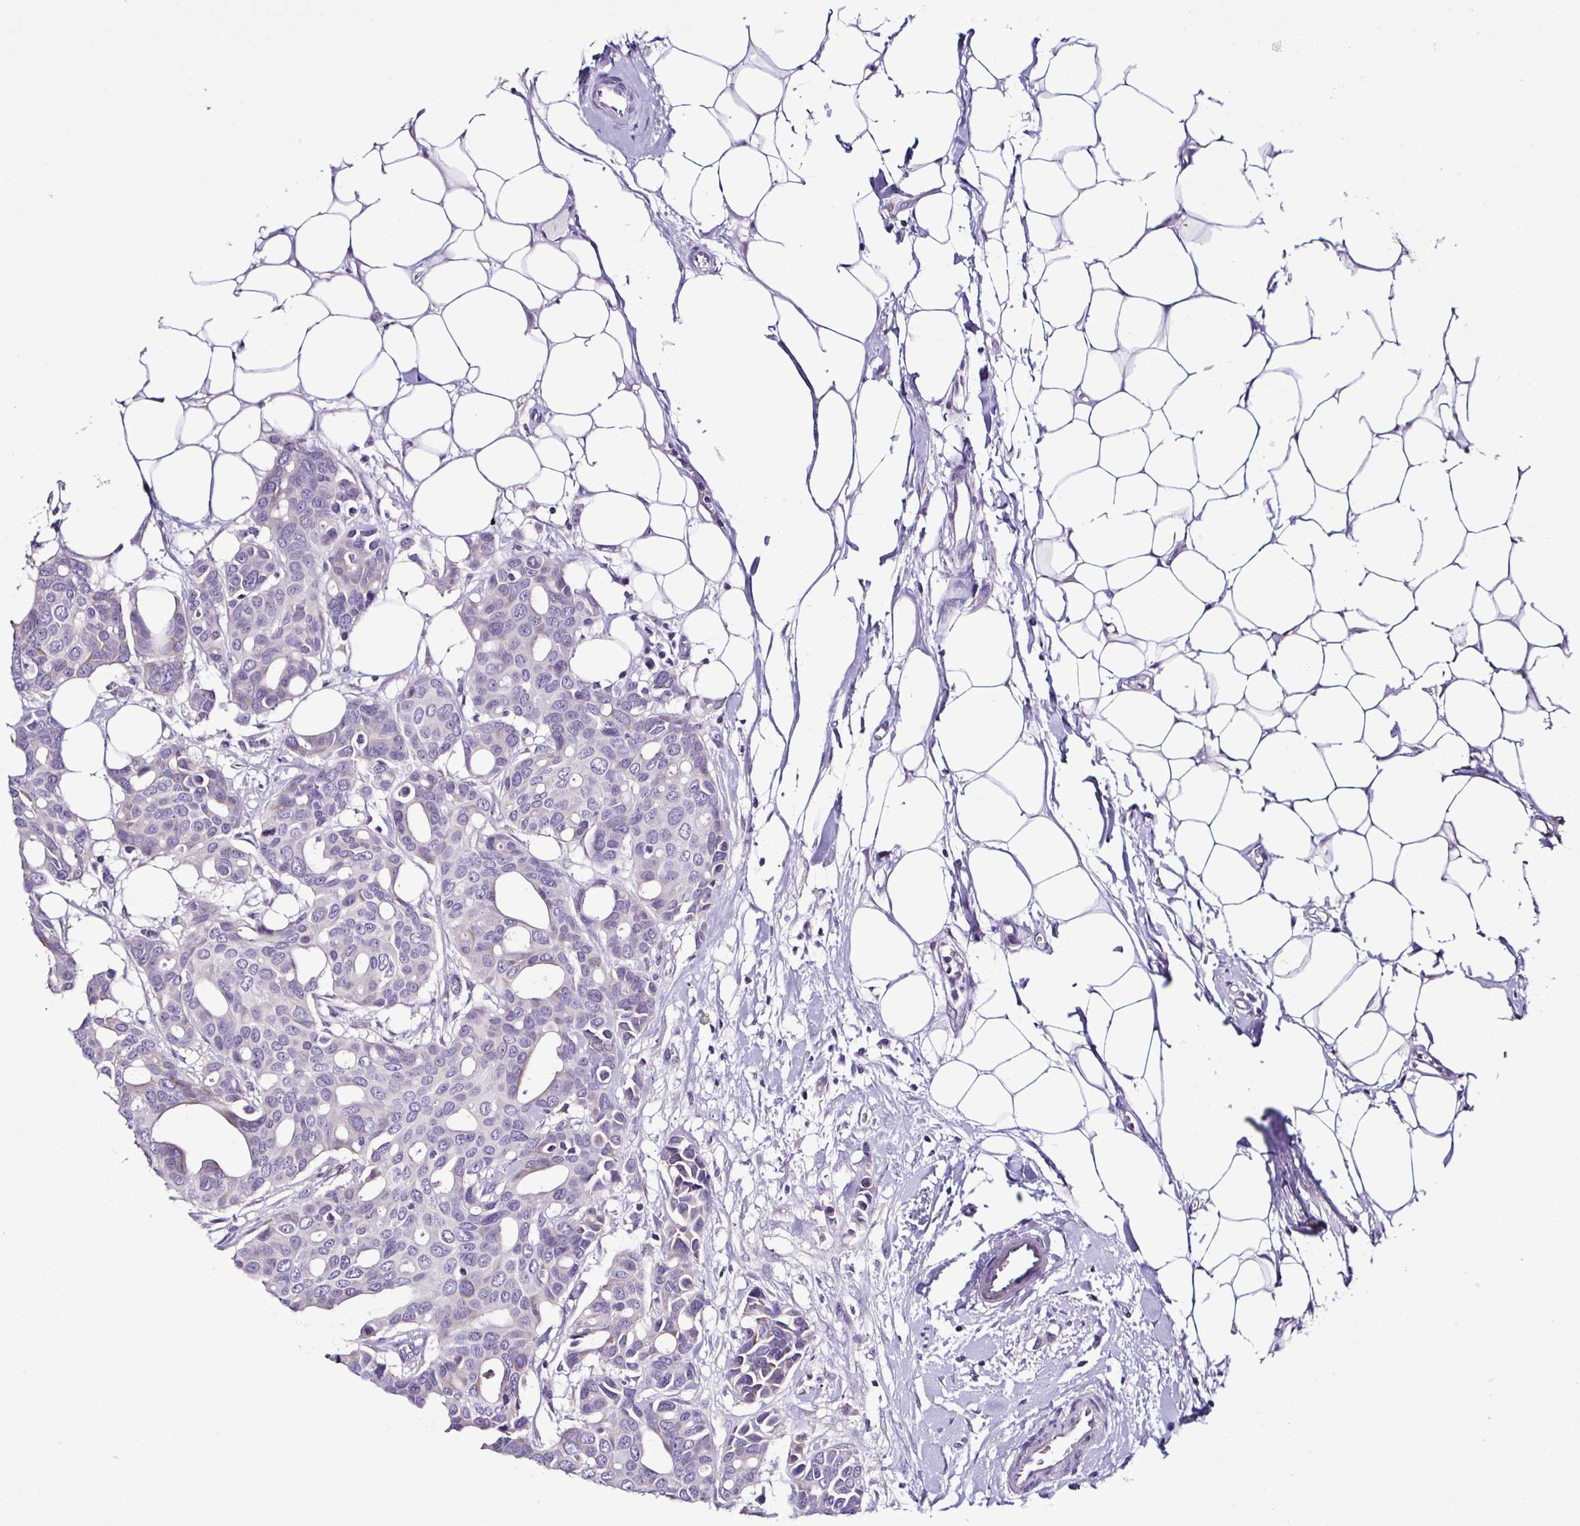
{"staining": {"intensity": "negative", "quantity": "none", "location": "none"}, "tissue": "breast cancer", "cell_type": "Tumor cells", "image_type": "cancer", "snomed": [{"axis": "morphology", "description": "Duct carcinoma"}, {"axis": "topography", "description": "Breast"}], "caption": "Tumor cells are negative for protein expression in human infiltrating ductal carcinoma (breast). (DAB (3,3'-diaminobenzidine) IHC with hematoxylin counter stain).", "gene": "SRL", "patient": {"sex": "female", "age": 54}}